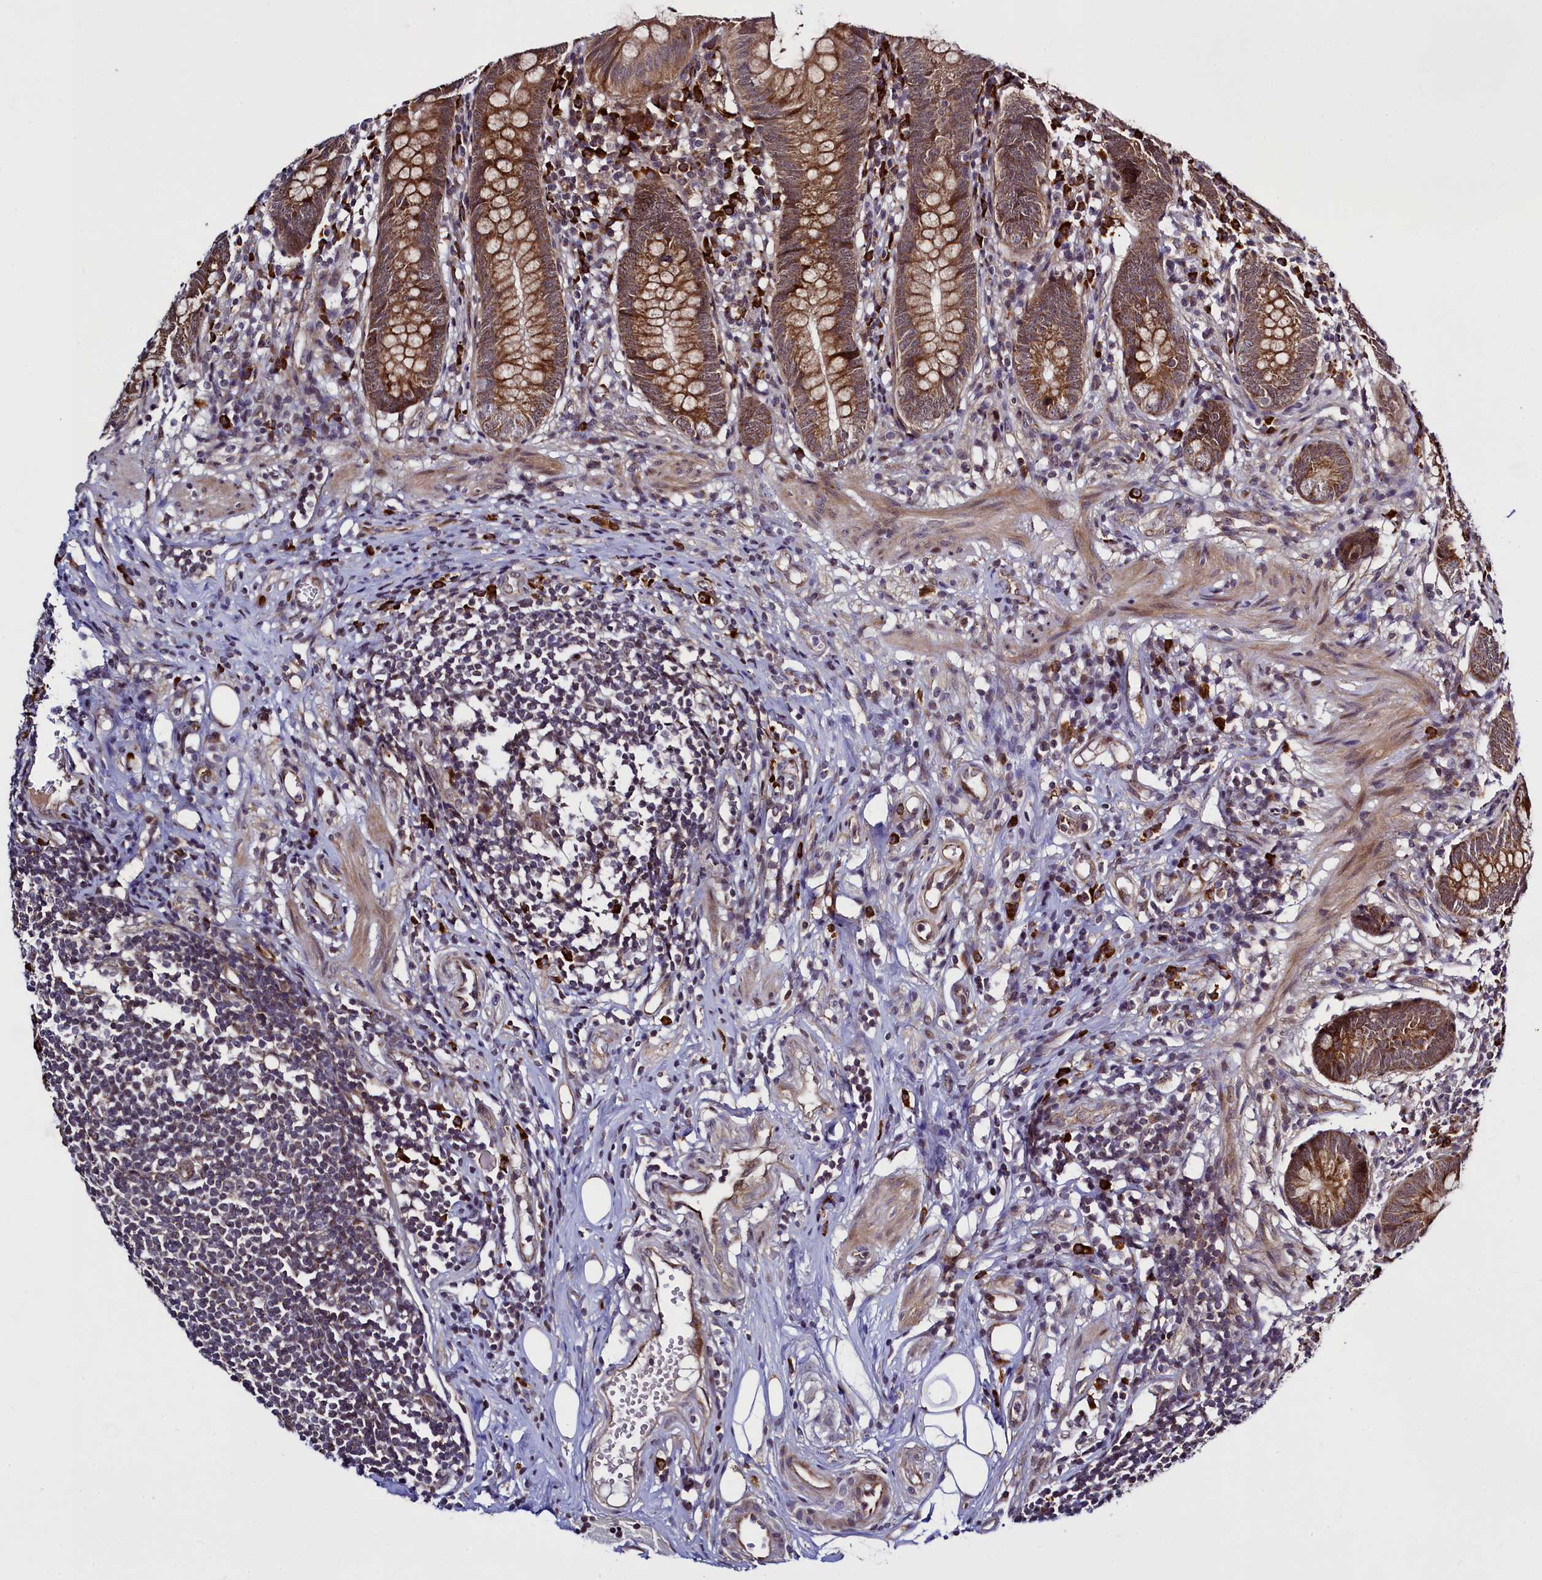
{"staining": {"intensity": "moderate", "quantity": ">75%", "location": "cytoplasmic/membranous"}, "tissue": "appendix", "cell_type": "Glandular cells", "image_type": "normal", "snomed": [{"axis": "morphology", "description": "Normal tissue, NOS"}, {"axis": "topography", "description": "Appendix"}], "caption": "Moderate cytoplasmic/membranous expression for a protein is appreciated in approximately >75% of glandular cells of unremarkable appendix using IHC.", "gene": "RBFA", "patient": {"sex": "female", "age": 62}}